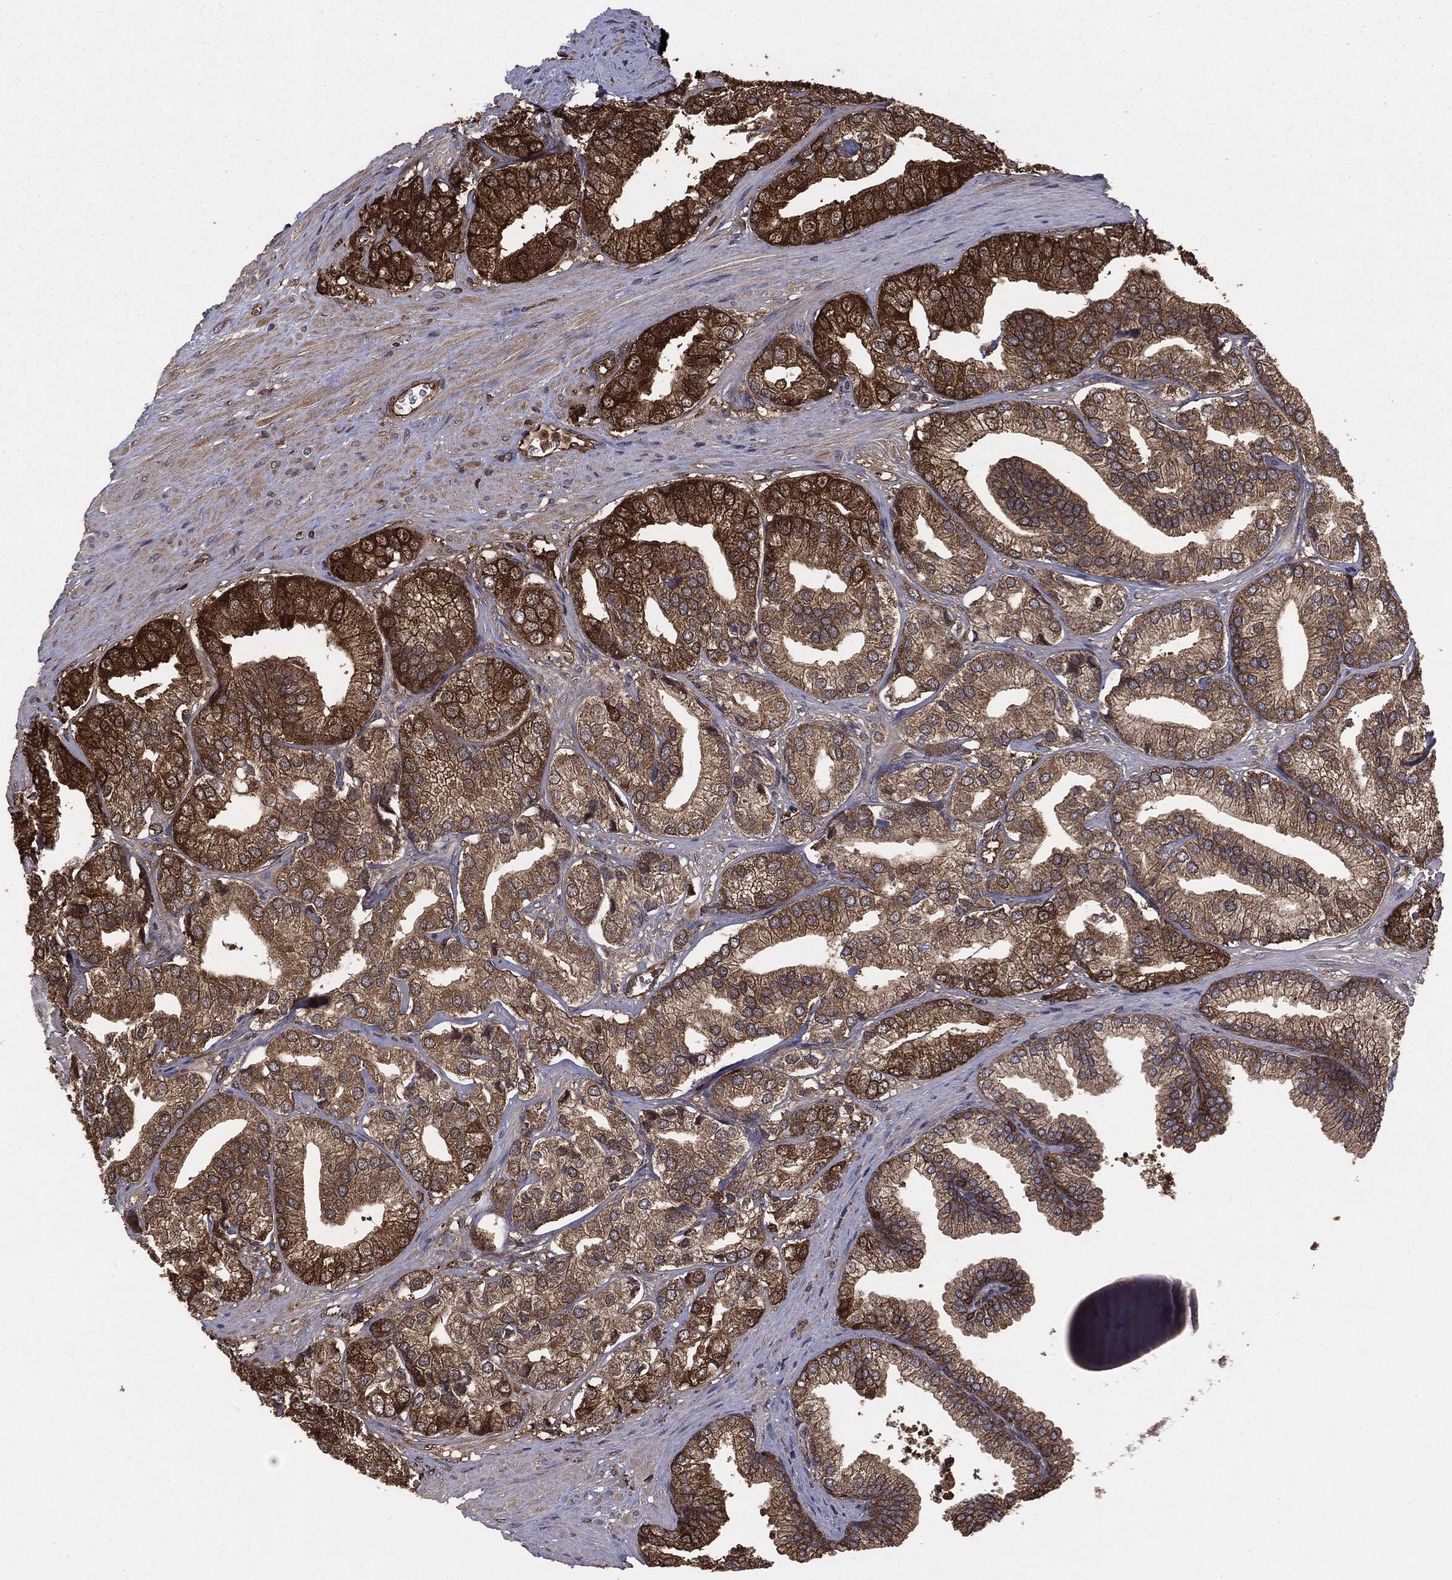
{"staining": {"intensity": "moderate", "quantity": ">75%", "location": "cytoplasmic/membranous"}, "tissue": "prostate cancer", "cell_type": "Tumor cells", "image_type": "cancer", "snomed": [{"axis": "morphology", "description": "Adenocarcinoma, High grade"}, {"axis": "topography", "description": "Prostate"}], "caption": "A photomicrograph of prostate cancer stained for a protein reveals moderate cytoplasmic/membranous brown staining in tumor cells.", "gene": "NME1", "patient": {"sex": "male", "age": 58}}